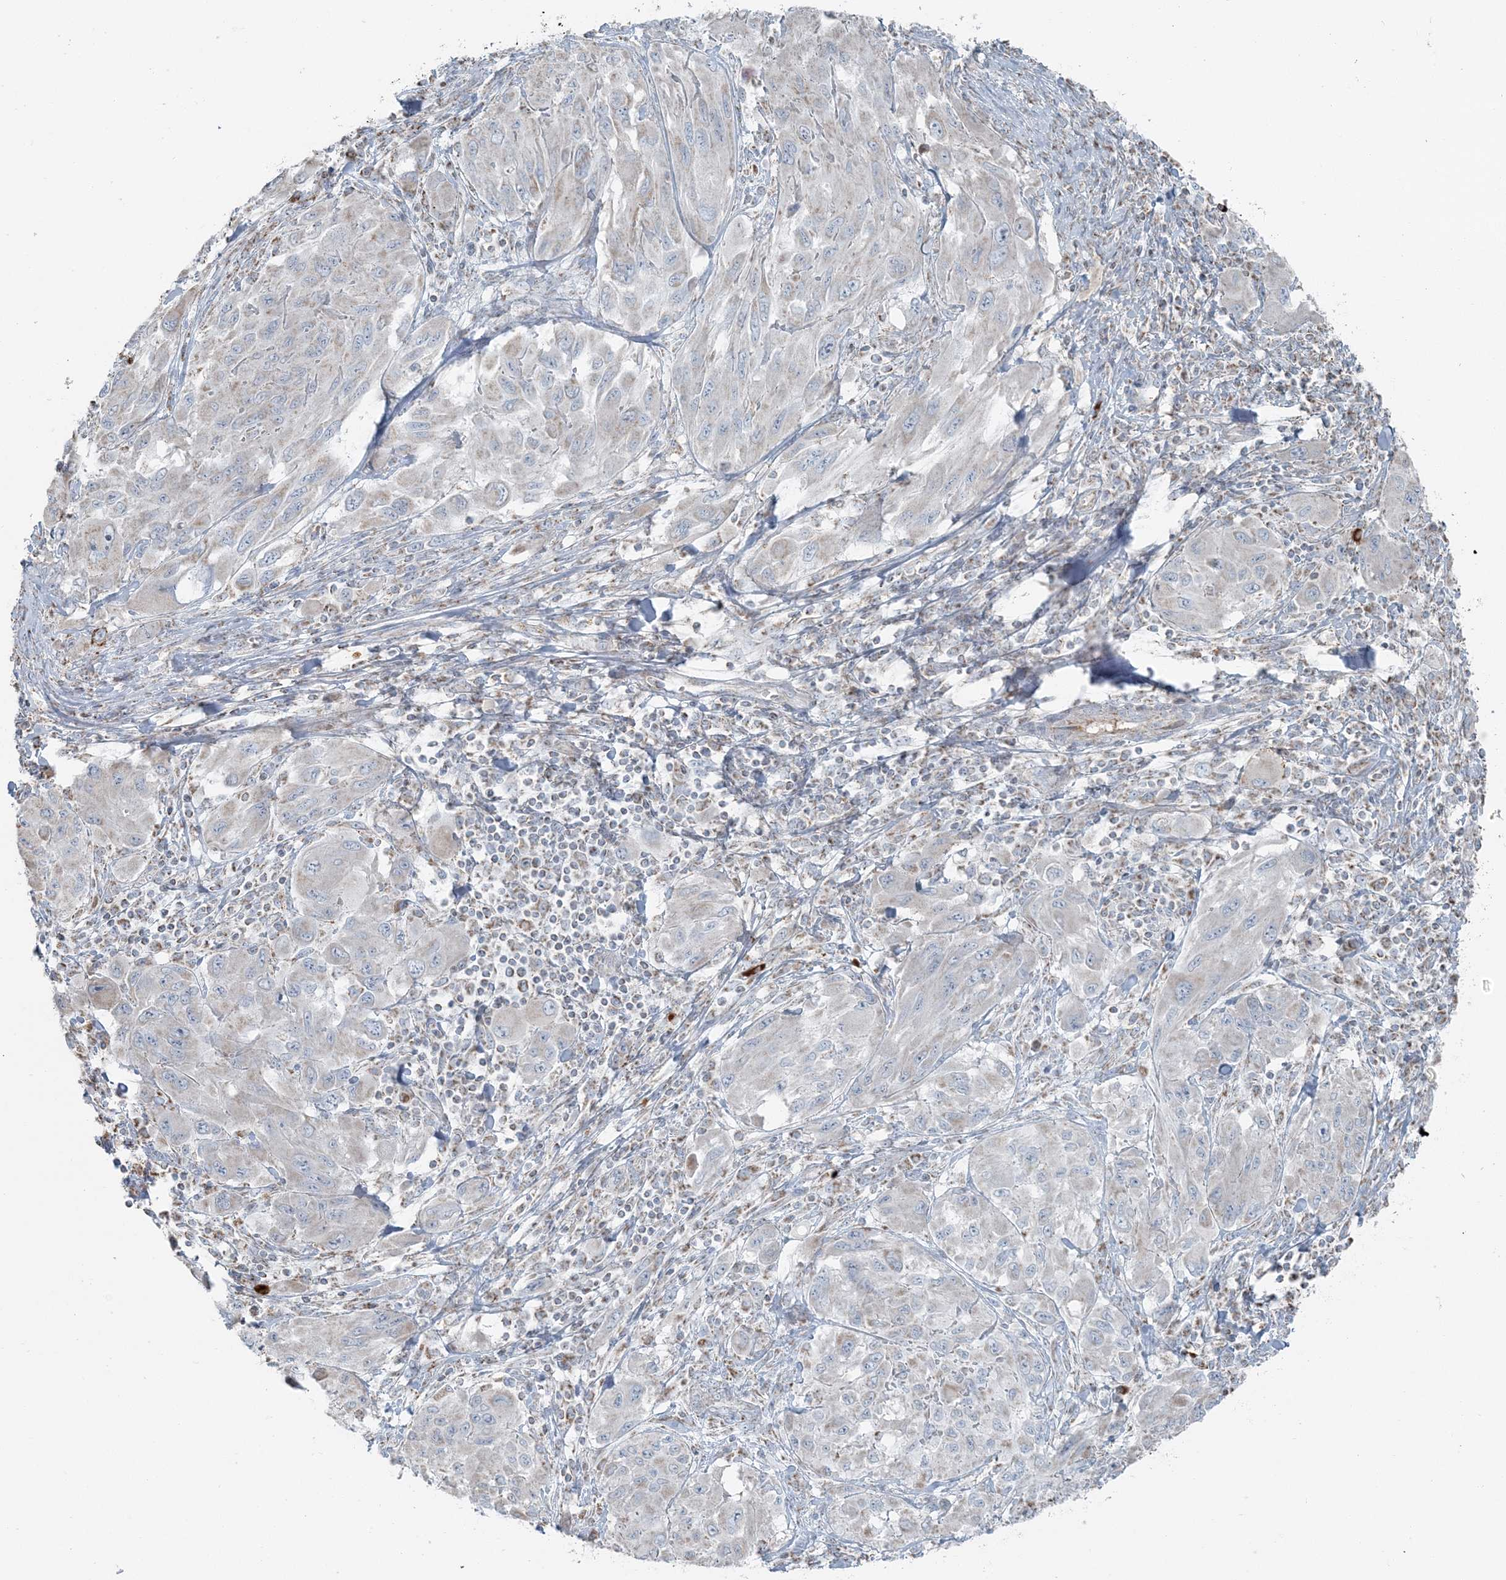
{"staining": {"intensity": "negative", "quantity": "none", "location": "none"}, "tissue": "melanoma", "cell_type": "Tumor cells", "image_type": "cancer", "snomed": [{"axis": "morphology", "description": "Malignant melanoma, NOS"}, {"axis": "topography", "description": "Skin"}], "caption": "Protein analysis of melanoma reveals no significant positivity in tumor cells. Nuclei are stained in blue.", "gene": "SLC22A16", "patient": {"sex": "female", "age": 91}}